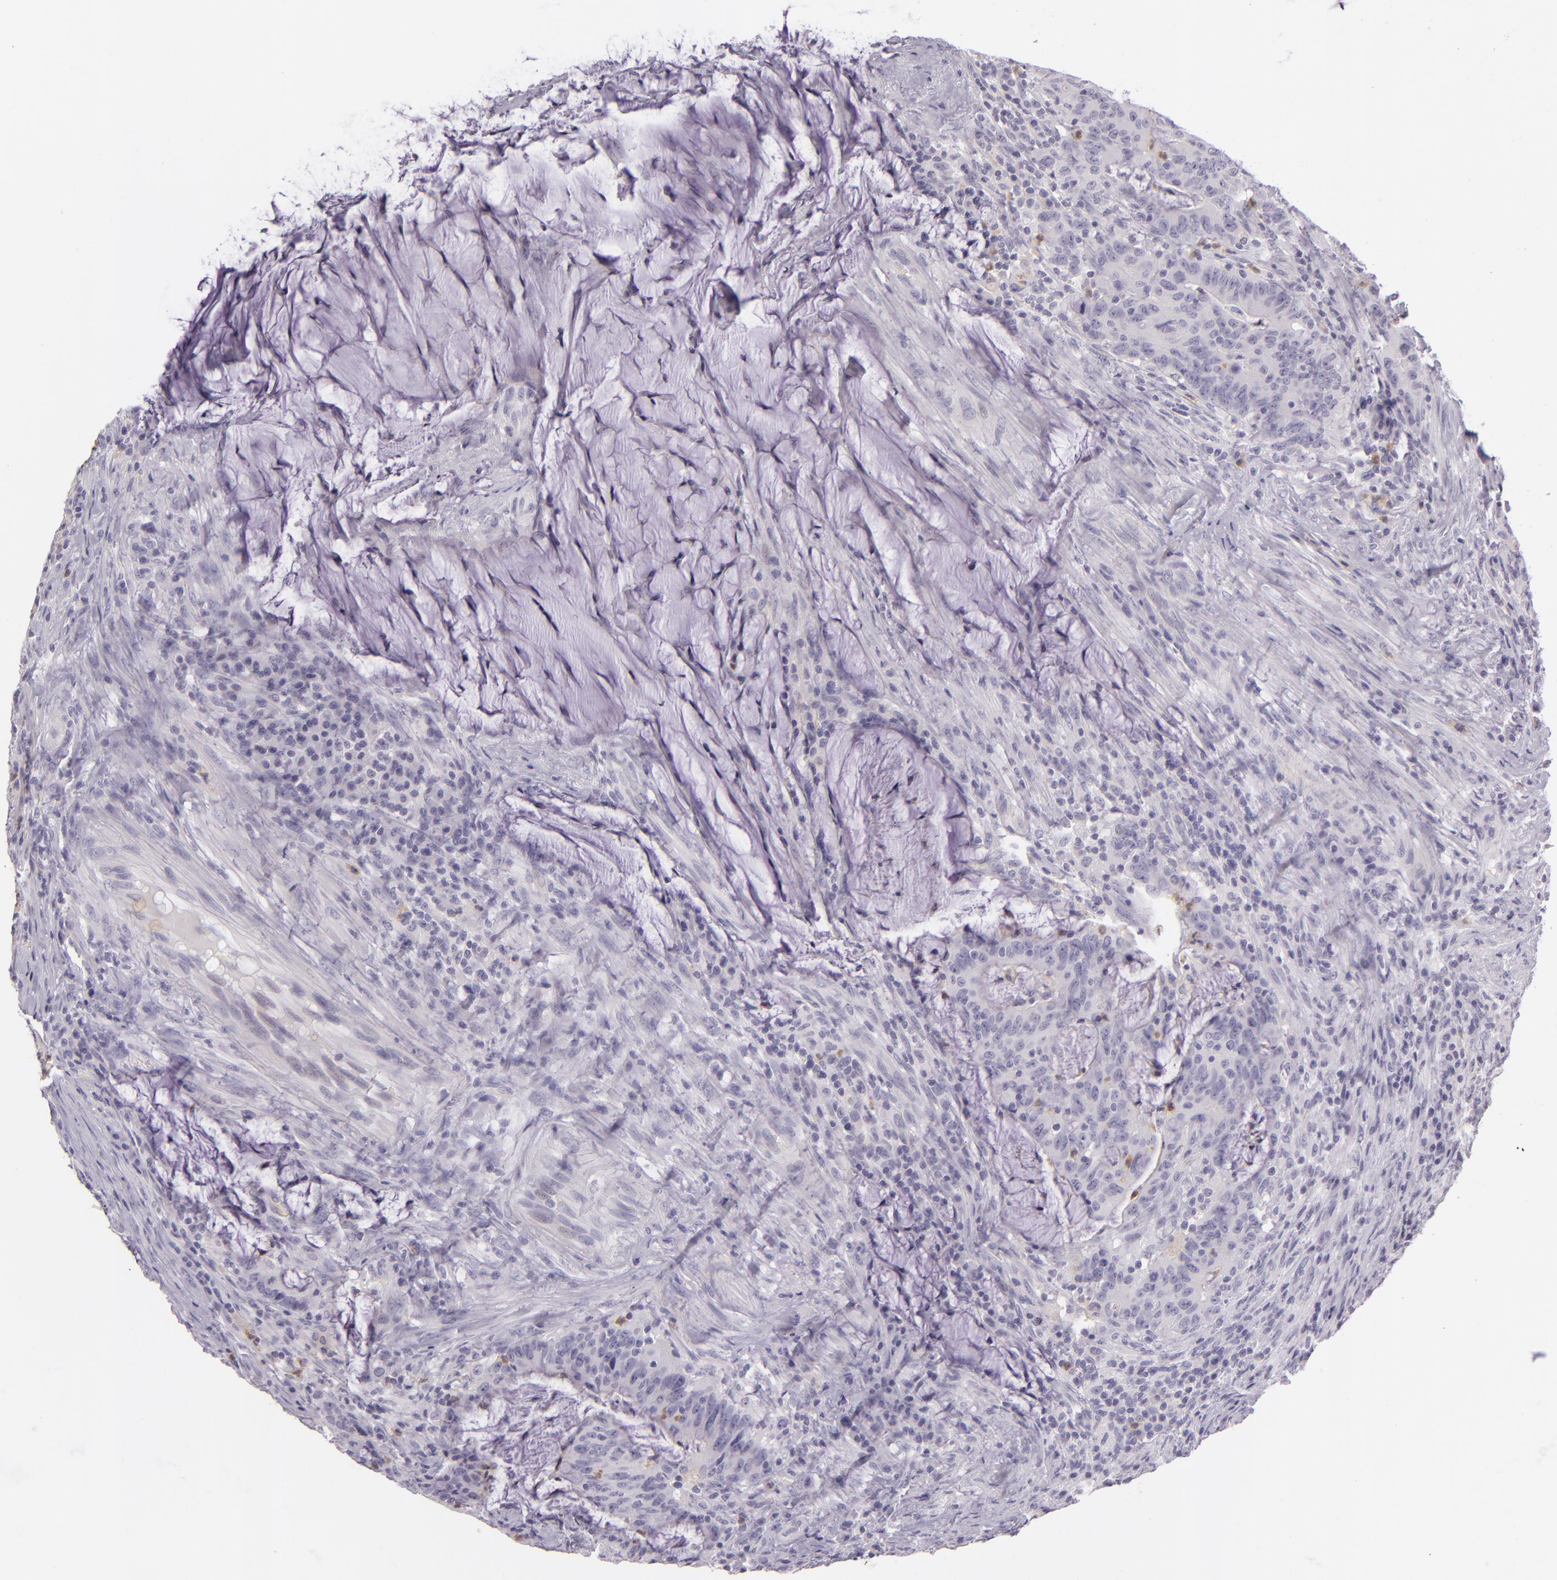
{"staining": {"intensity": "negative", "quantity": "none", "location": "none"}, "tissue": "colorectal cancer", "cell_type": "Tumor cells", "image_type": "cancer", "snomed": [{"axis": "morphology", "description": "Adenocarcinoma, NOS"}, {"axis": "topography", "description": "Colon"}], "caption": "Tumor cells are negative for protein expression in human colorectal cancer (adenocarcinoma).", "gene": "CBS", "patient": {"sex": "male", "age": 54}}